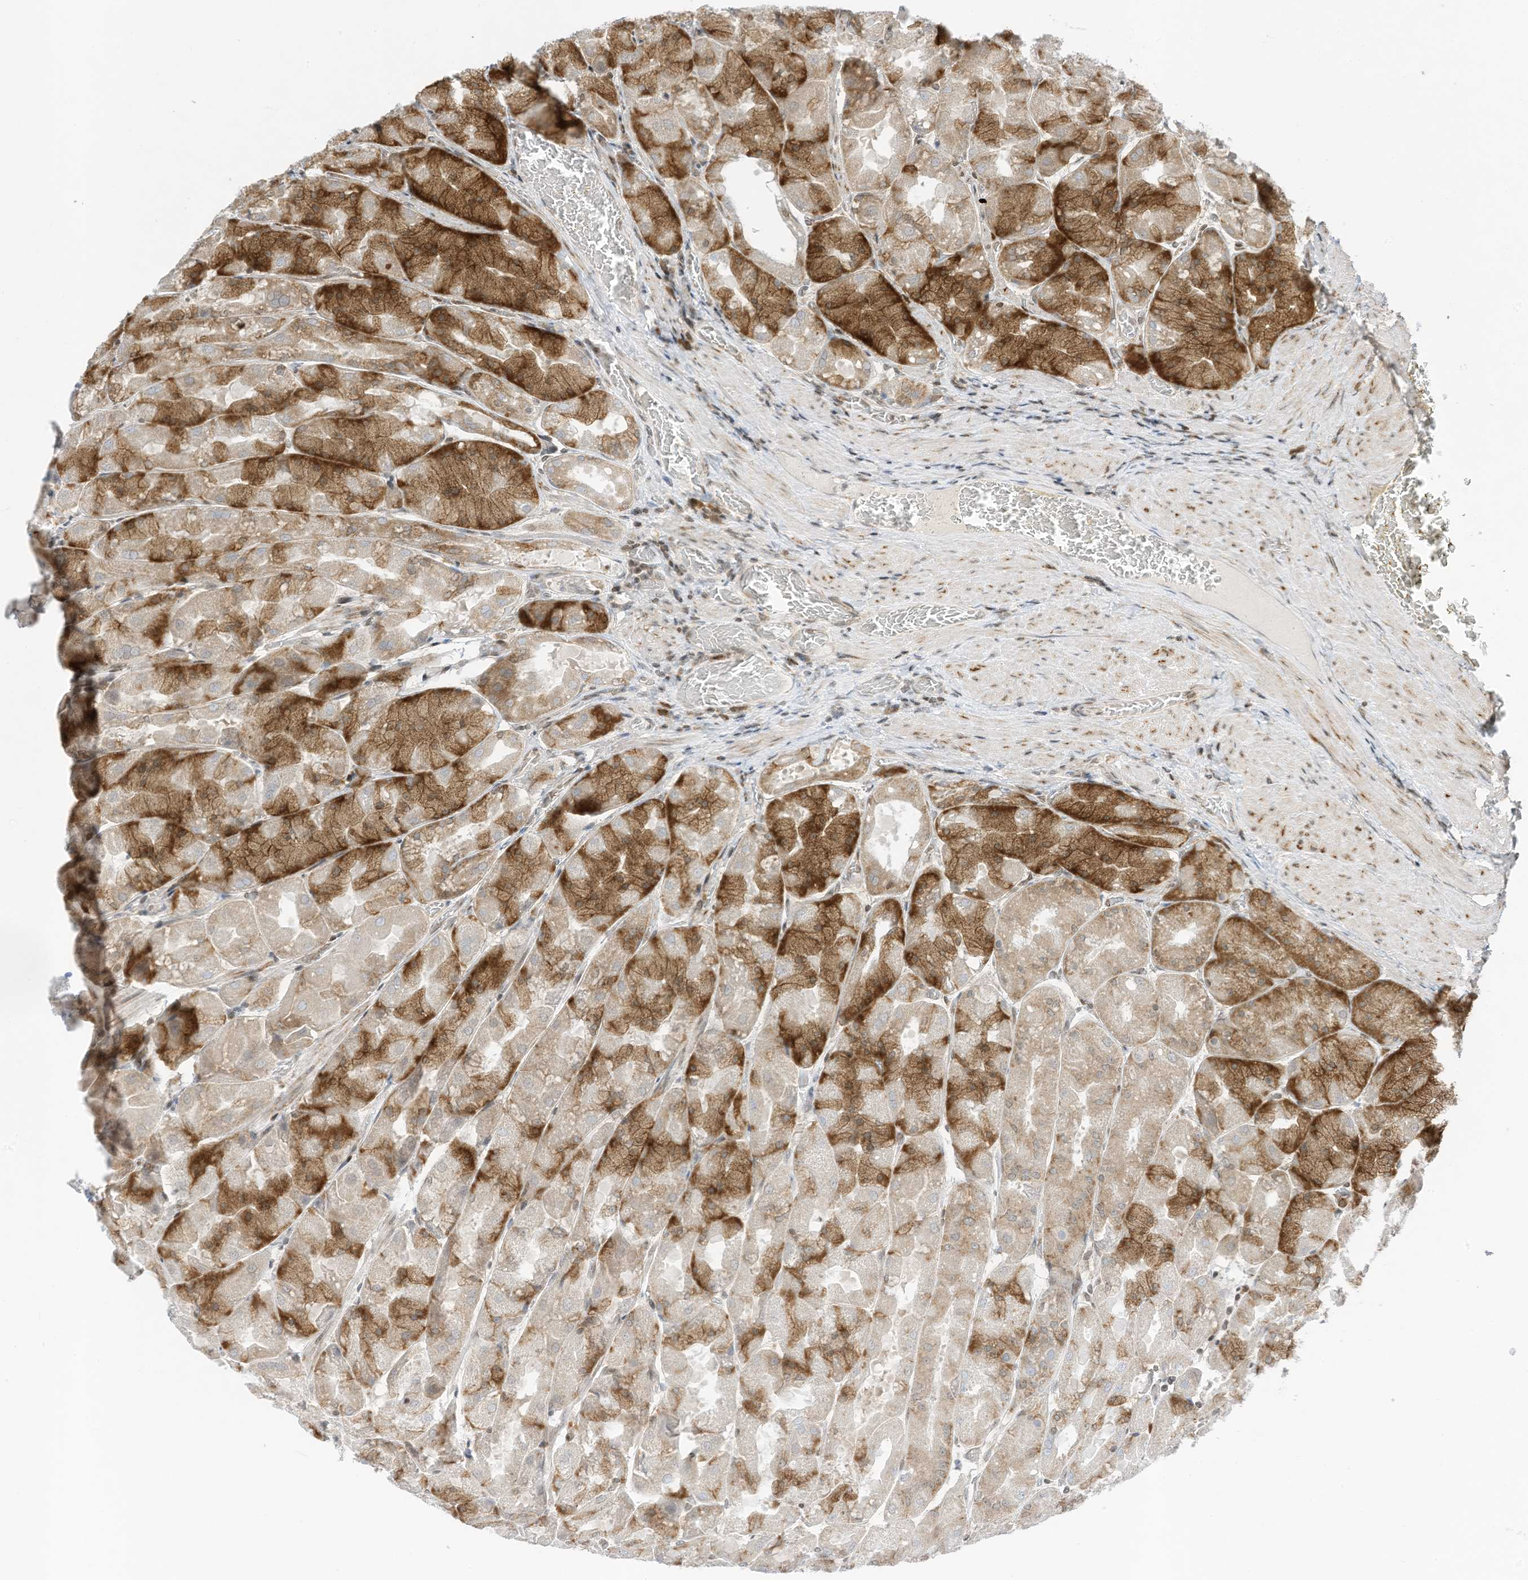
{"staining": {"intensity": "moderate", "quantity": "25%-75%", "location": "cytoplasmic/membranous,nuclear"}, "tissue": "stomach", "cell_type": "Glandular cells", "image_type": "normal", "snomed": [{"axis": "morphology", "description": "Normal tissue, NOS"}, {"axis": "topography", "description": "Stomach"}], "caption": "Stomach stained with DAB immunohistochemistry (IHC) demonstrates medium levels of moderate cytoplasmic/membranous,nuclear staining in approximately 25%-75% of glandular cells.", "gene": "EDF1", "patient": {"sex": "female", "age": 61}}